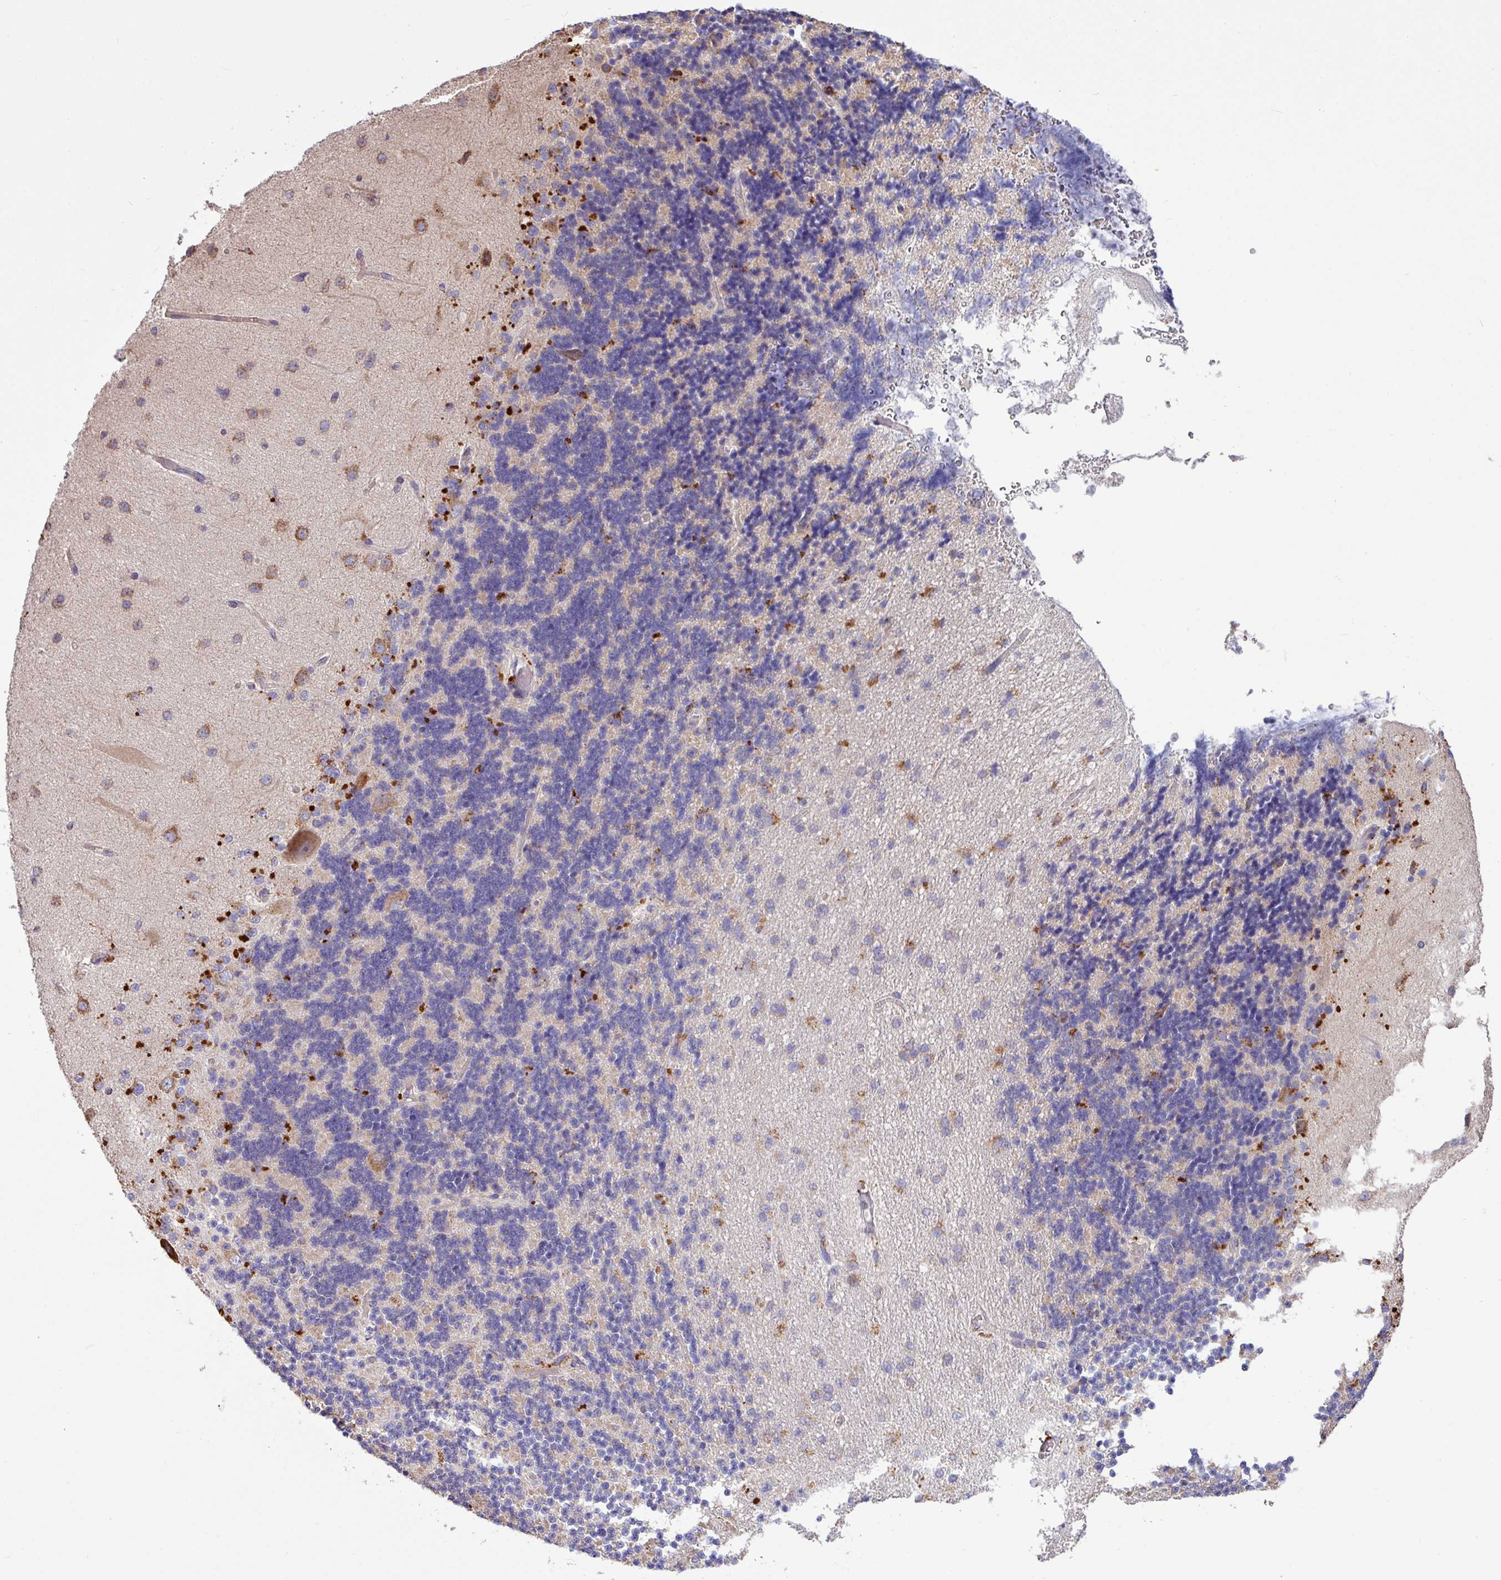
{"staining": {"intensity": "moderate", "quantity": "25%-75%", "location": "cytoplasmic/membranous"}, "tissue": "cerebellum", "cell_type": "Cells in granular layer", "image_type": "normal", "snomed": [{"axis": "morphology", "description": "Normal tissue, NOS"}, {"axis": "topography", "description": "Cerebellum"}], "caption": "Immunohistochemistry (DAB) staining of unremarkable human cerebellum exhibits moderate cytoplasmic/membranous protein positivity in about 25%-75% of cells in granular layer. The protein is stained brown, and the nuclei are stained in blue (DAB IHC with brightfield microscopy, high magnification).", "gene": "PPM1J", "patient": {"sex": "female", "age": 29}}